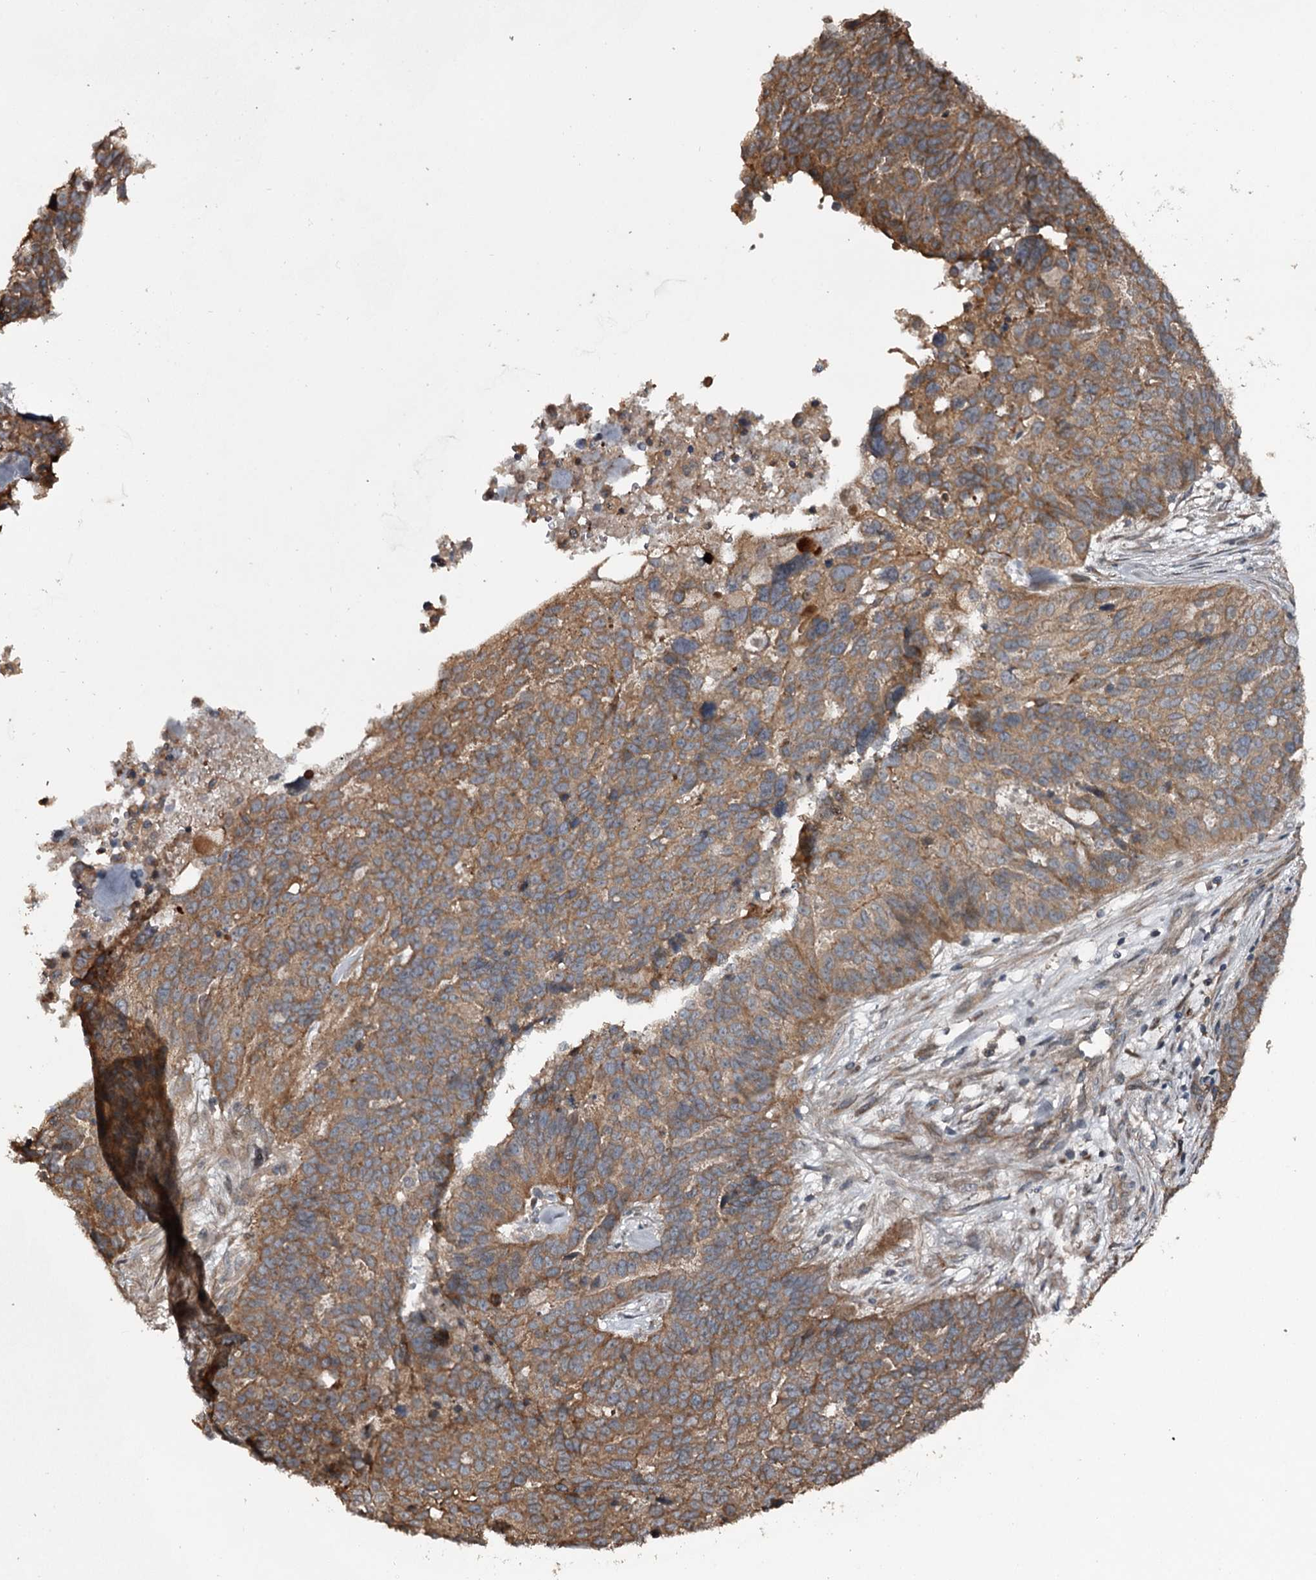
{"staining": {"intensity": "moderate", "quantity": ">75%", "location": "cytoplasmic/membranous"}, "tissue": "ovarian cancer", "cell_type": "Tumor cells", "image_type": "cancer", "snomed": [{"axis": "morphology", "description": "Cystadenocarcinoma, serous, NOS"}, {"axis": "topography", "description": "Ovary"}], "caption": "This is an image of immunohistochemistry staining of ovarian cancer, which shows moderate staining in the cytoplasmic/membranous of tumor cells.", "gene": "RAB21", "patient": {"sex": "female", "age": 59}}